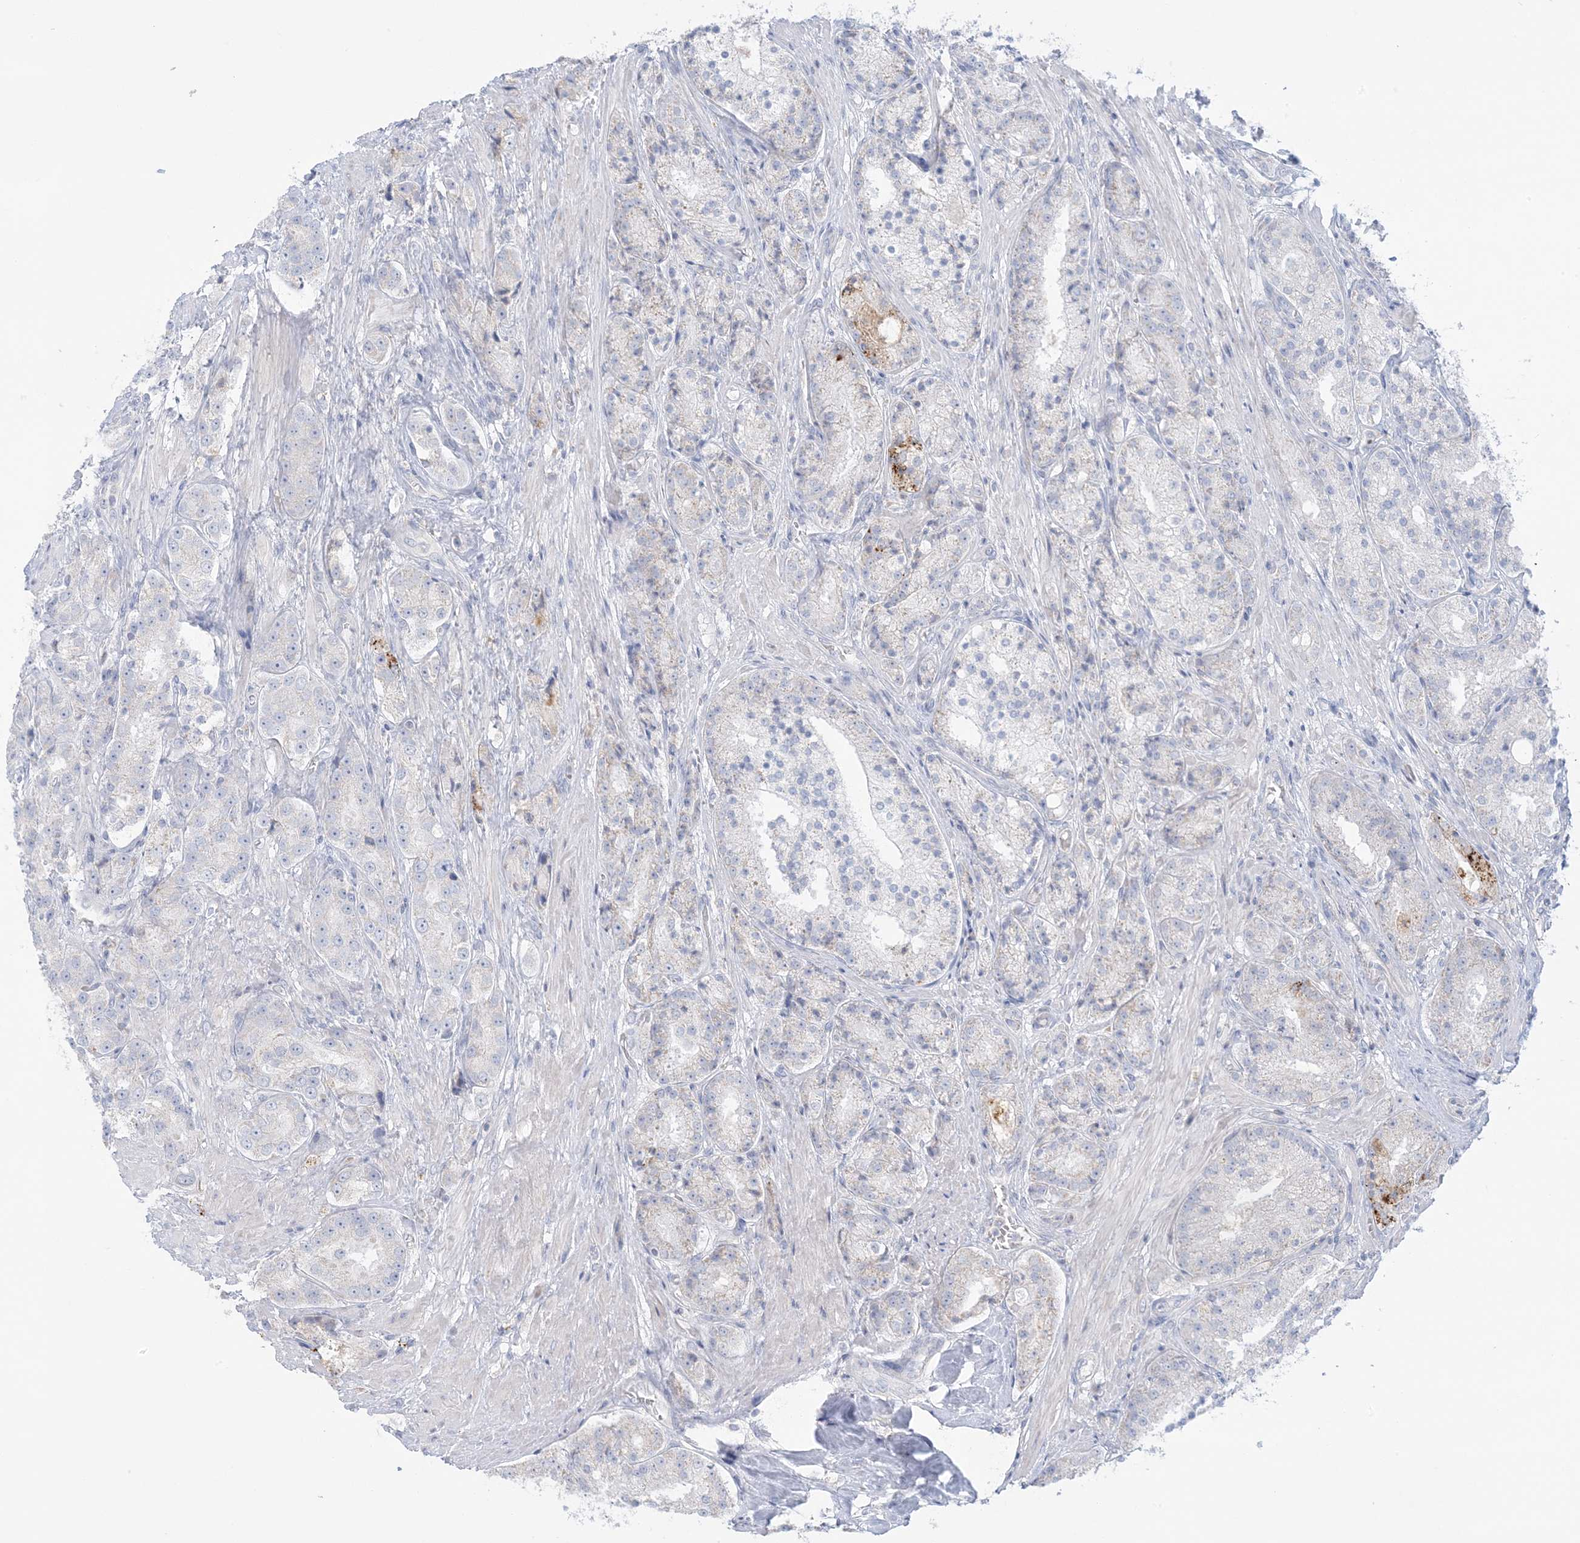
{"staining": {"intensity": "weak", "quantity": "<25%", "location": "cytoplasmic/membranous"}, "tissue": "prostate cancer", "cell_type": "Tumor cells", "image_type": "cancer", "snomed": [{"axis": "morphology", "description": "Adenocarcinoma, High grade"}, {"axis": "topography", "description": "Prostate"}], "caption": "This is an immunohistochemistry photomicrograph of human prostate cancer. There is no expression in tumor cells.", "gene": "KCTD6", "patient": {"sex": "male", "age": 60}}